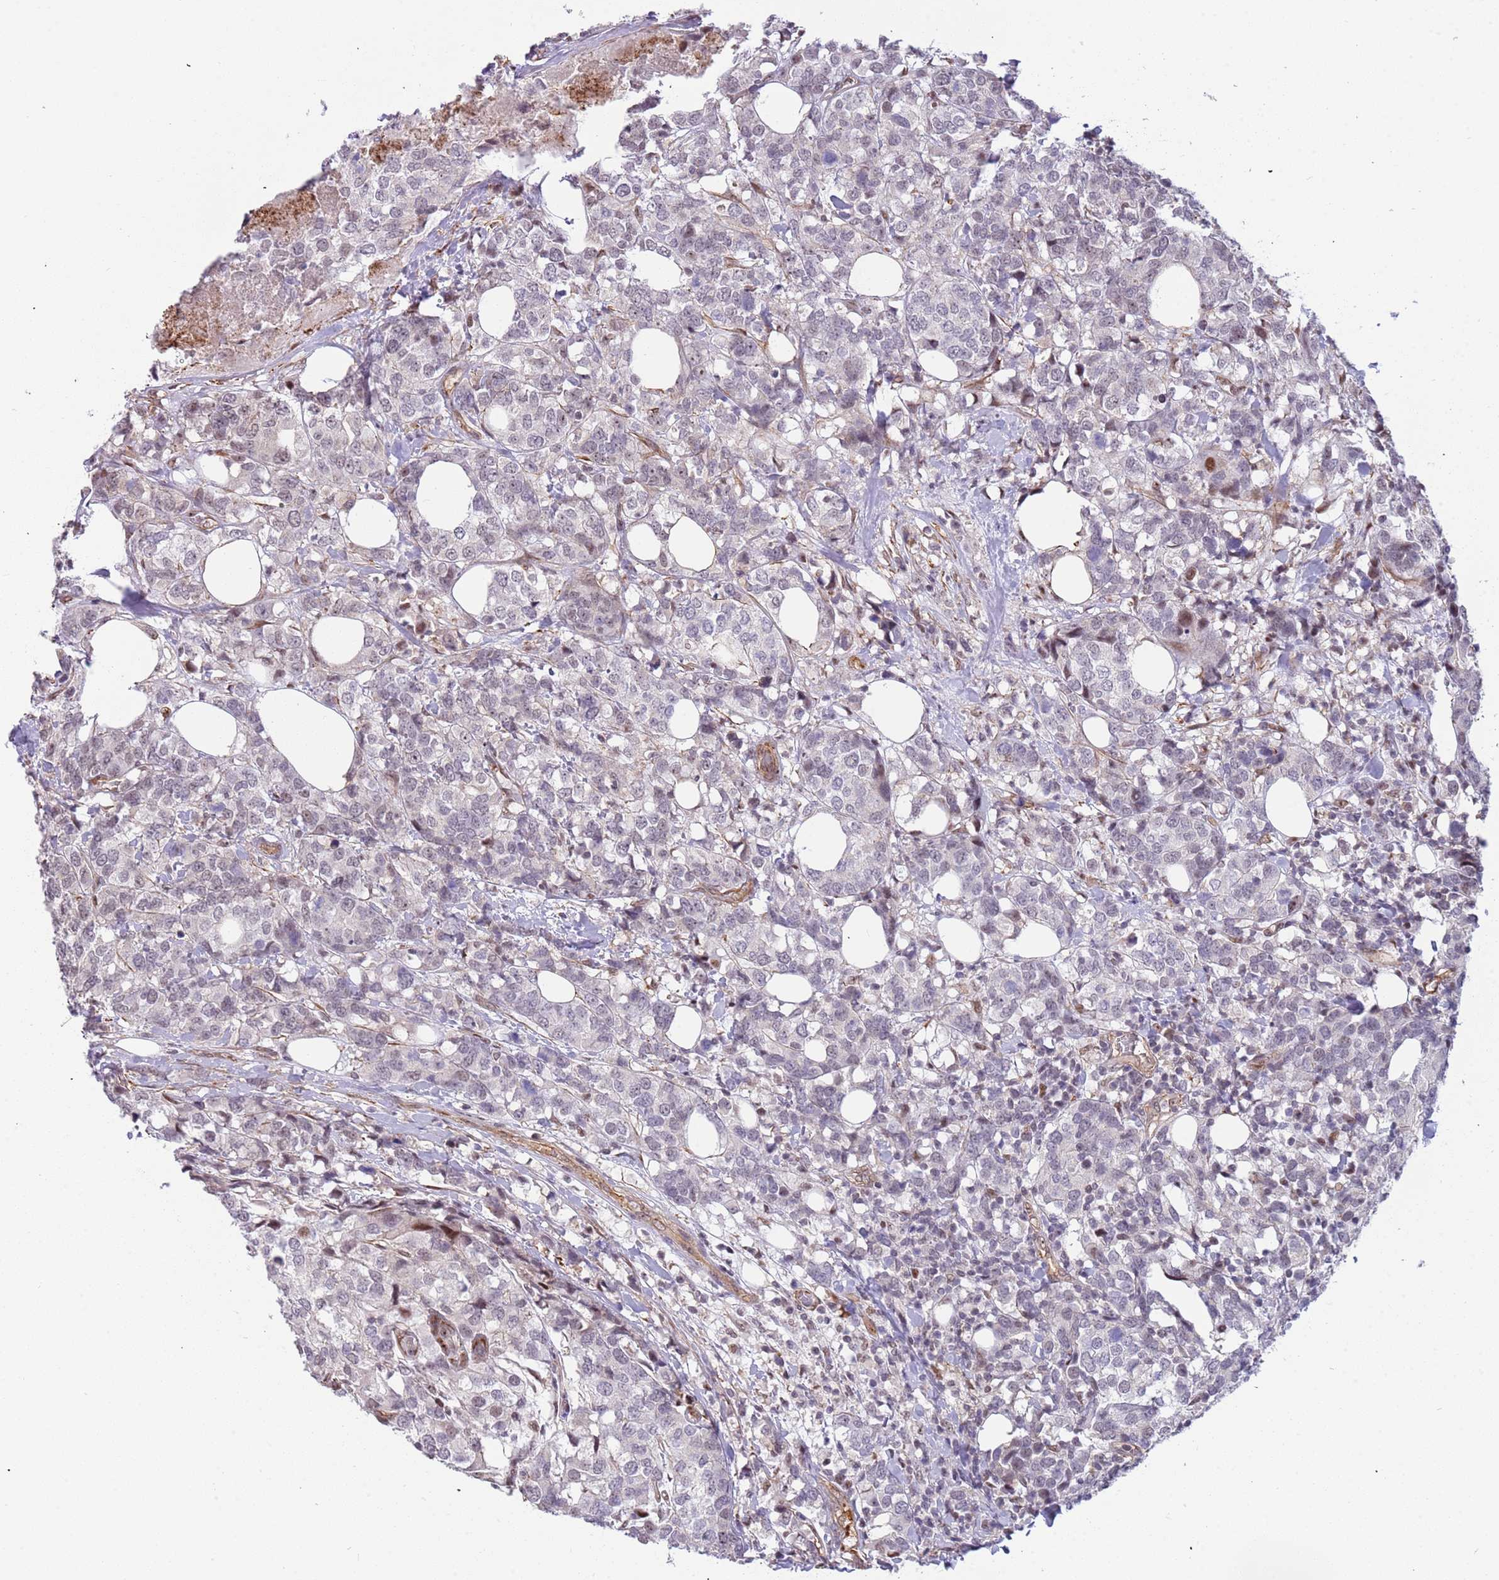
{"staining": {"intensity": "negative", "quantity": "none", "location": "none"}, "tissue": "breast cancer", "cell_type": "Tumor cells", "image_type": "cancer", "snomed": [{"axis": "morphology", "description": "Lobular carcinoma"}, {"axis": "topography", "description": "Breast"}], "caption": "The micrograph demonstrates no significant positivity in tumor cells of breast cancer (lobular carcinoma).", "gene": "LRMDA", "patient": {"sex": "female", "age": 59}}